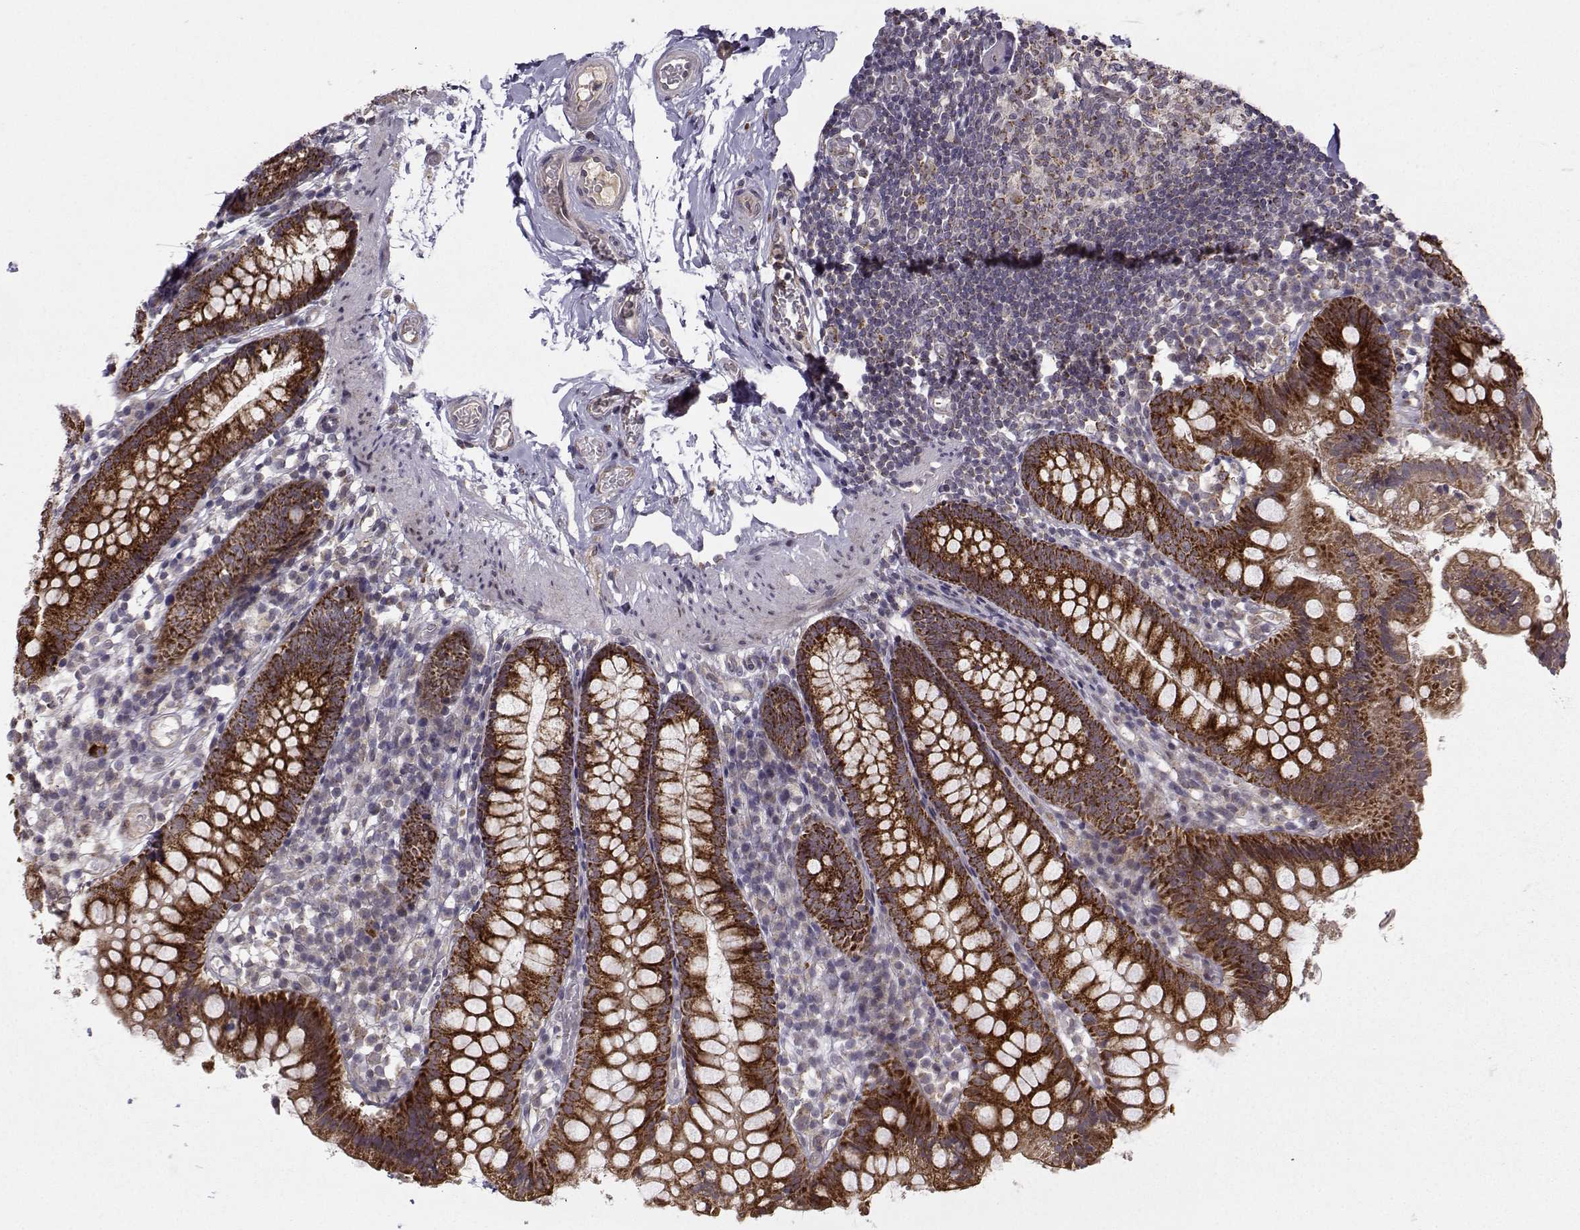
{"staining": {"intensity": "strong", "quantity": ">75%", "location": "cytoplasmic/membranous"}, "tissue": "small intestine", "cell_type": "Glandular cells", "image_type": "normal", "snomed": [{"axis": "morphology", "description": "Normal tissue, NOS"}, {"axis": "topography", "description": "Small intestine"}], "caption": "High-magnification brightfield microscopy of normal small intestine stained with DAB (brown) and counterstained with hematoxylin (blue). glandular cells exhibit strong cytoplasmic/membranous positivity is seen in about>75% of cells. The staining was performed using DAB, with brown indicating positive protein expression. Nuclei are stained blue with hematoxylin.", "gene": "NECAB3", "patient": {"sex": "female", "age": 90}}